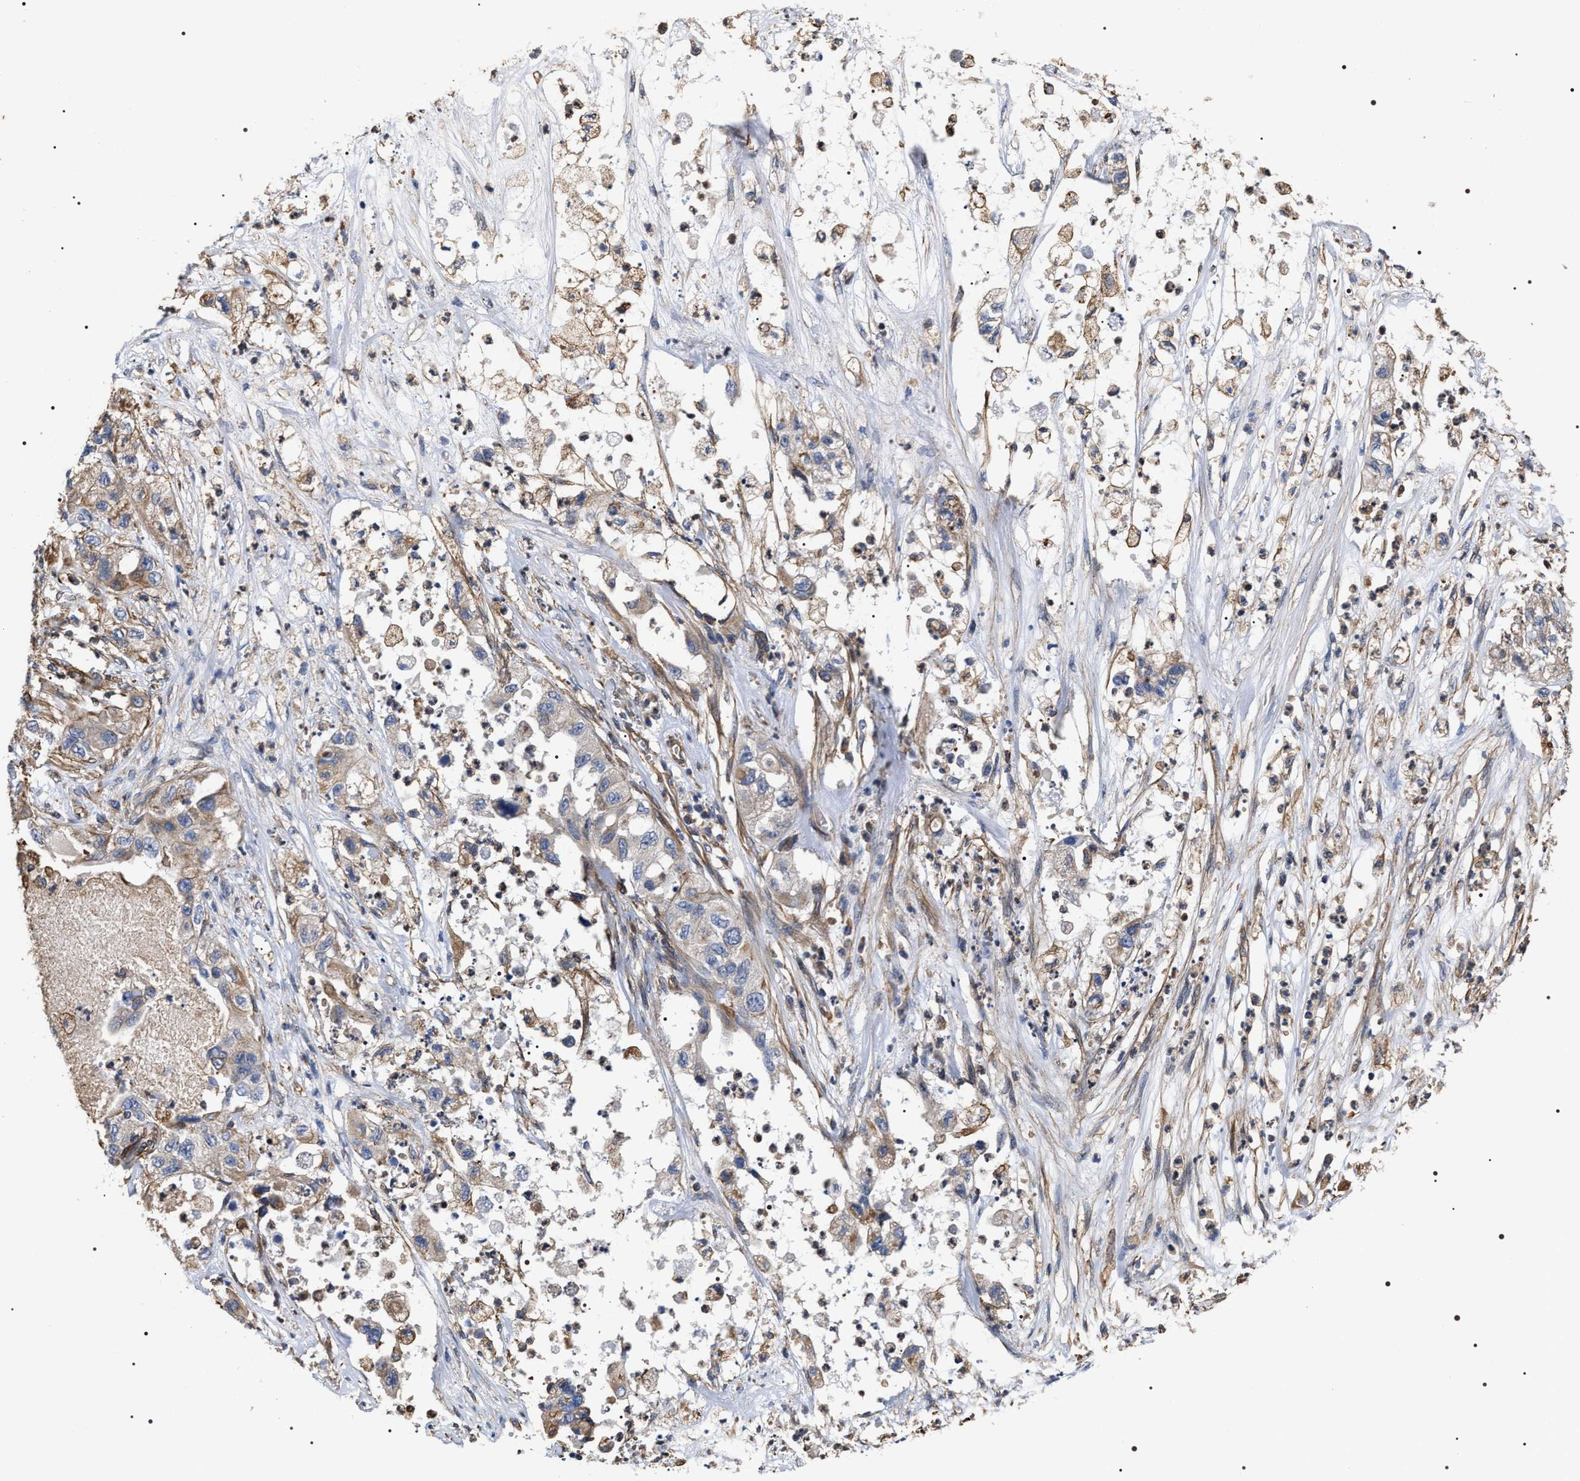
{"staining": {"intensity": "moderate", "quantity": "<25%", "location": "cytoplasmic/membranous"}, "tissue": "pancreatic cancer", "cell_type": "Tumor cells", "image_type": "cancer", "snomed": [{"axis": "morphology", "description": "Adenocarcinoma, NOS"}, {"axis": "topography", "description": "Pancreas"}], "caption": "Moderate cytoplasmic/membranous protein staining is identified in approximately <25% of tumor cells in pancreatic cancer (adenocarcinoma).", "gene": "TSPAN33", "patient": {"sex": "female", "age": 78}}